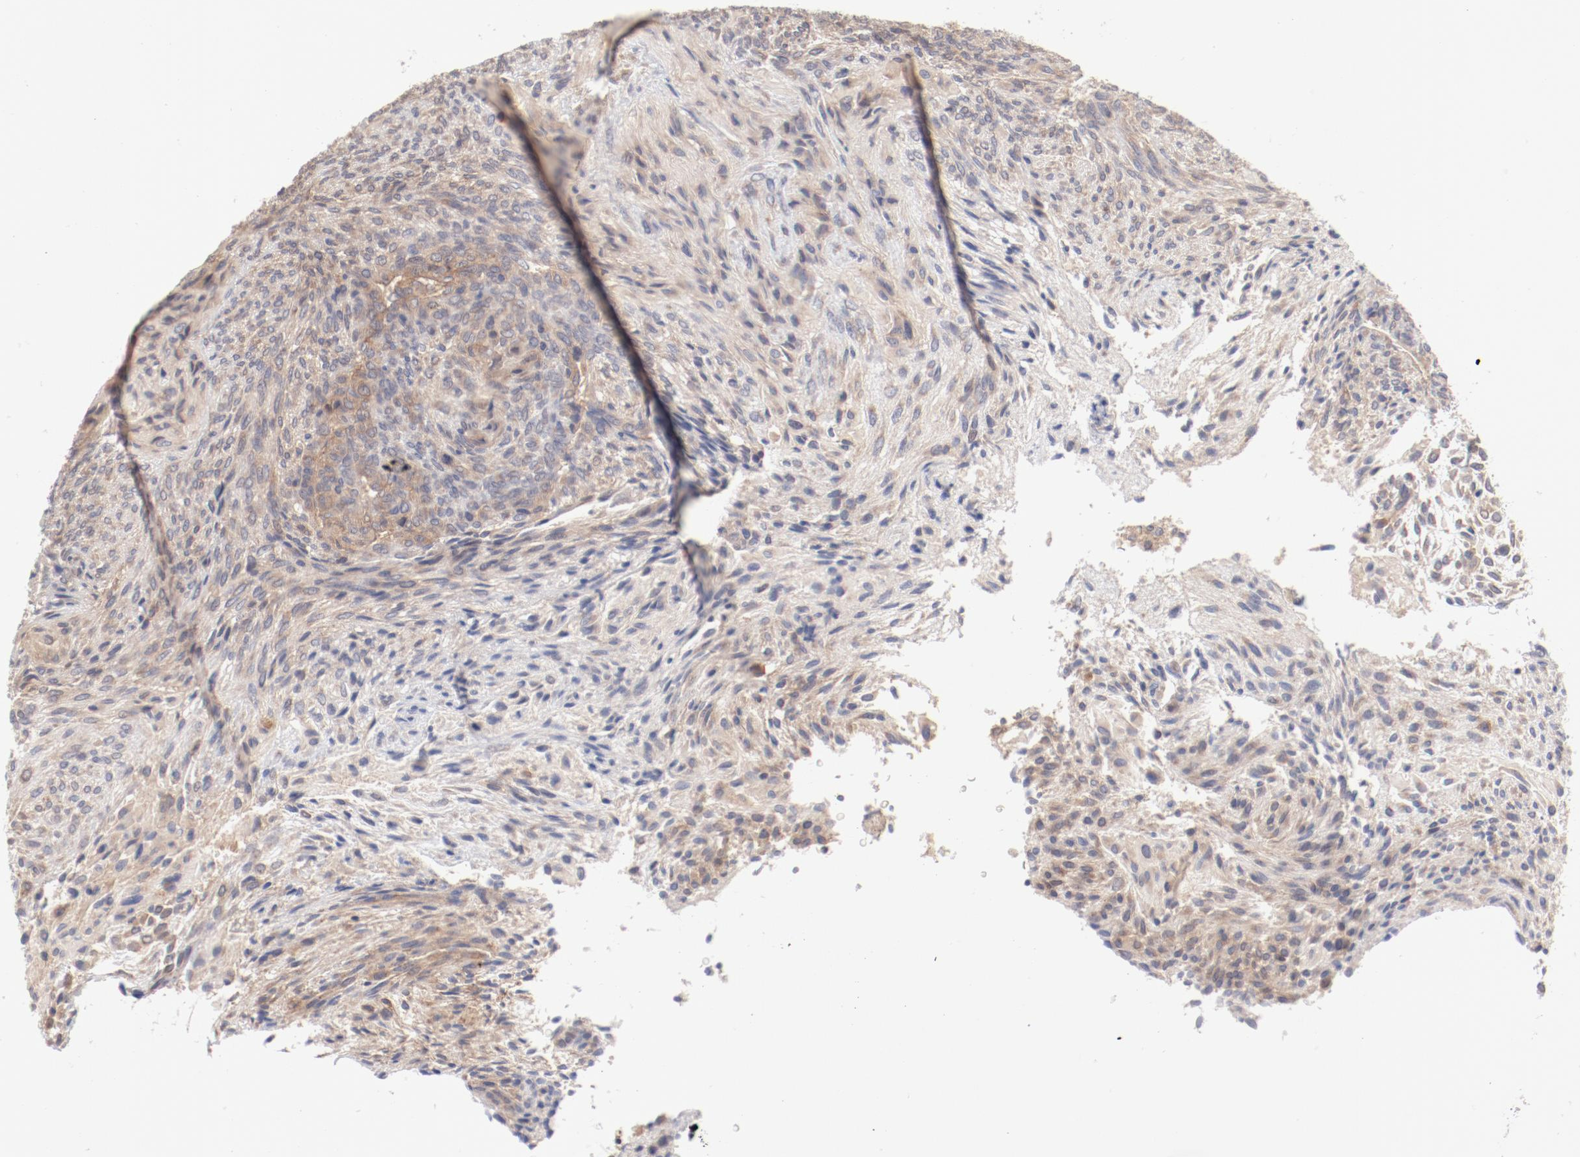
{"staining": {"intensity": "weak", "quantity": "<25%", "location": "cytoplasmic/membranous"}, "tissue": "glioma", "cell_type": "Tumor cells", "image_type": "cancer", "snomed": [{"axis": "morphology", "description": "Glioma, malignant, High grade"}, {"axis": "topography", "description": "Cerebral cortex"}], "caption": "An IHC histopathology image of malignant glioma (high-grade) is shown. There is no staining in tumor cells of malignant glioma (high-grade).", "gene": "SETD3", "patient": {"sex": "female", "age": 55}}